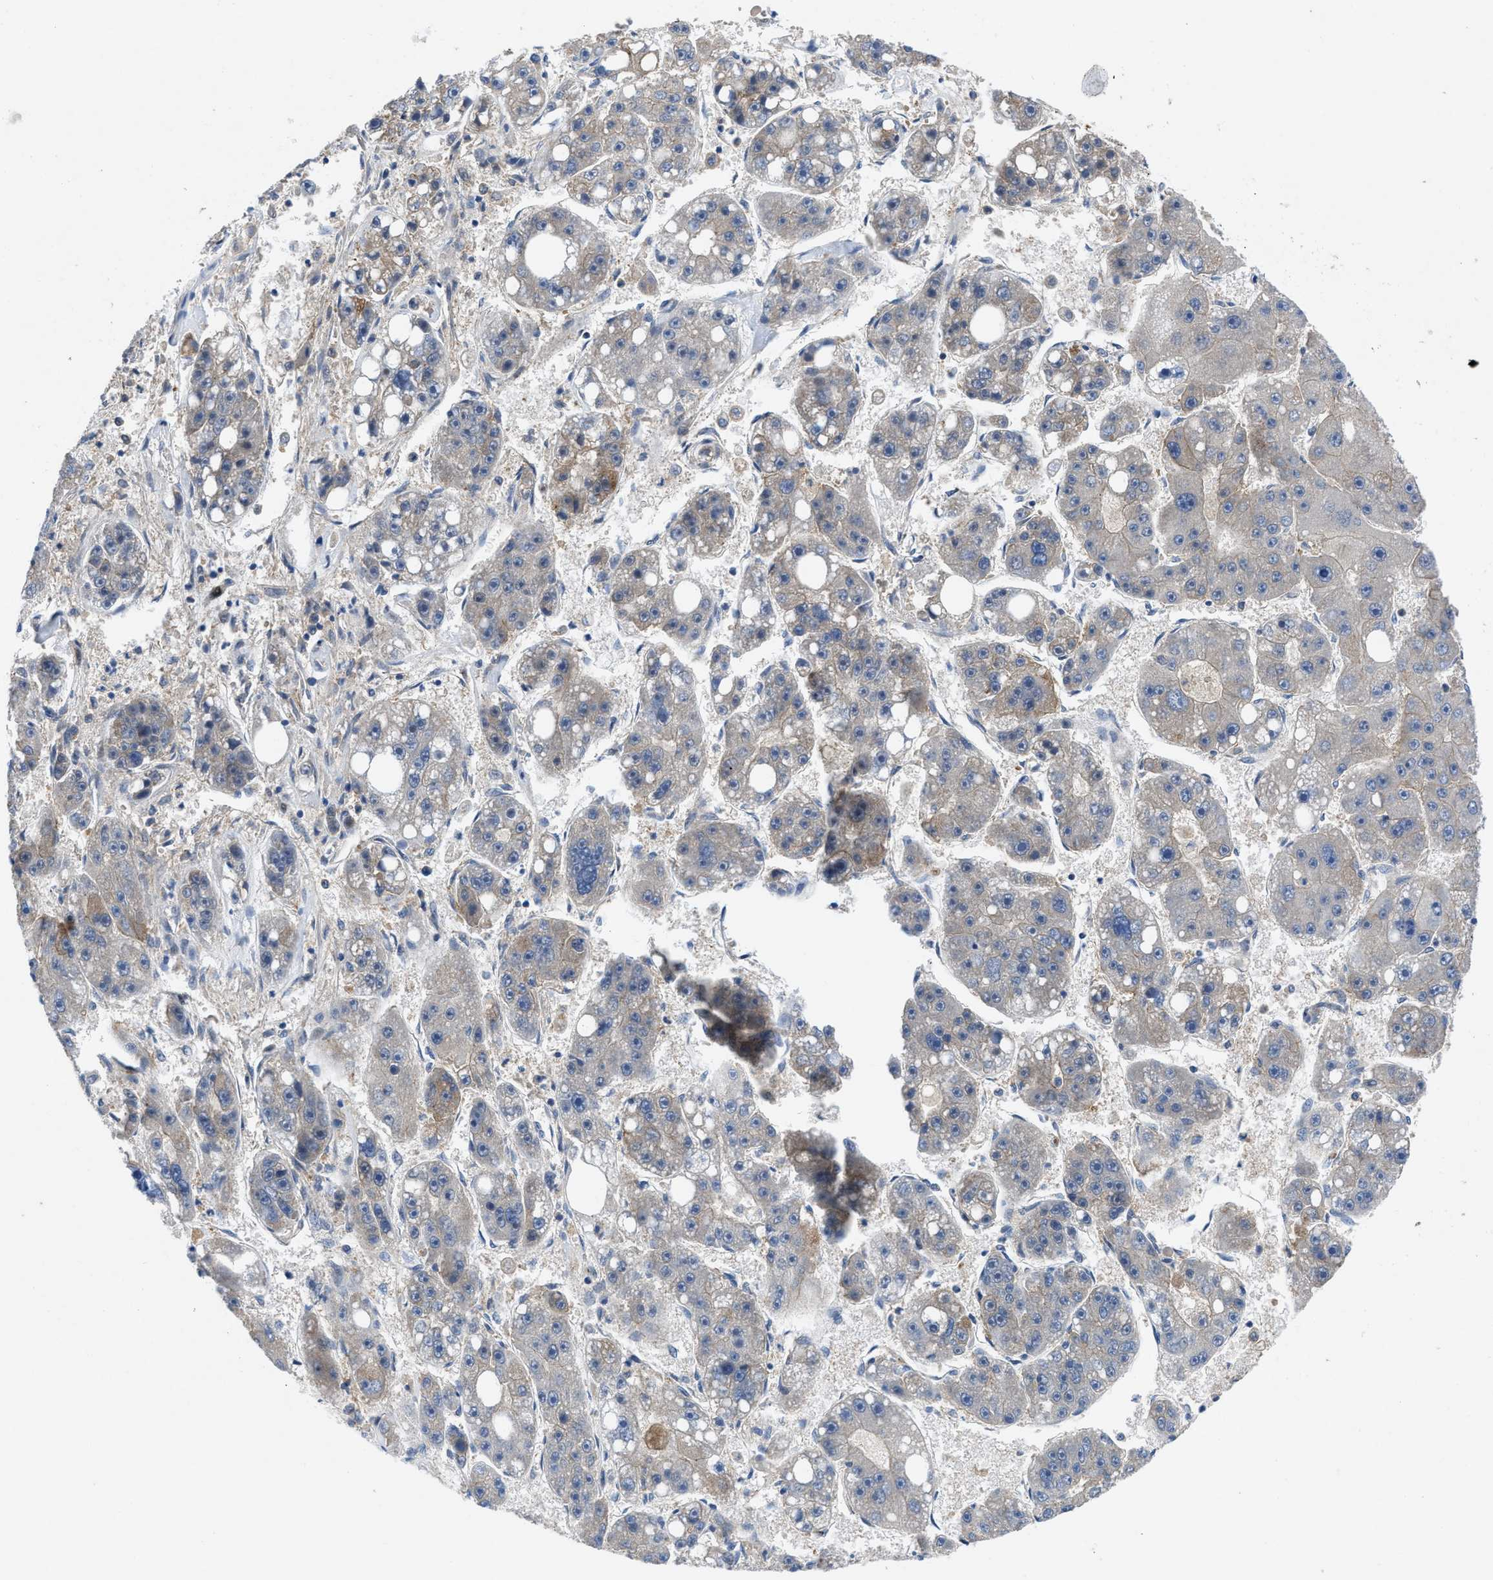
{"staining": {"intensity": "negative", "quantity": "none", "location": "none"}, "tissue": "liver cancer", "cell_type": "Tumor cells", "image_type": "cancer", "snomed": [{"axis": "morphology", "description": "Carcinoma, Hepatocellular, NOS"}, {"axis": "topography", "description": "Liver"}], "caption": "Immunohistochemical staining of human hepatocellular carcinoma (liver) demonstrates no significant expression in tumor cells.", "gene": "PANX1", "patient": {"sex": "female", "age": 61}}